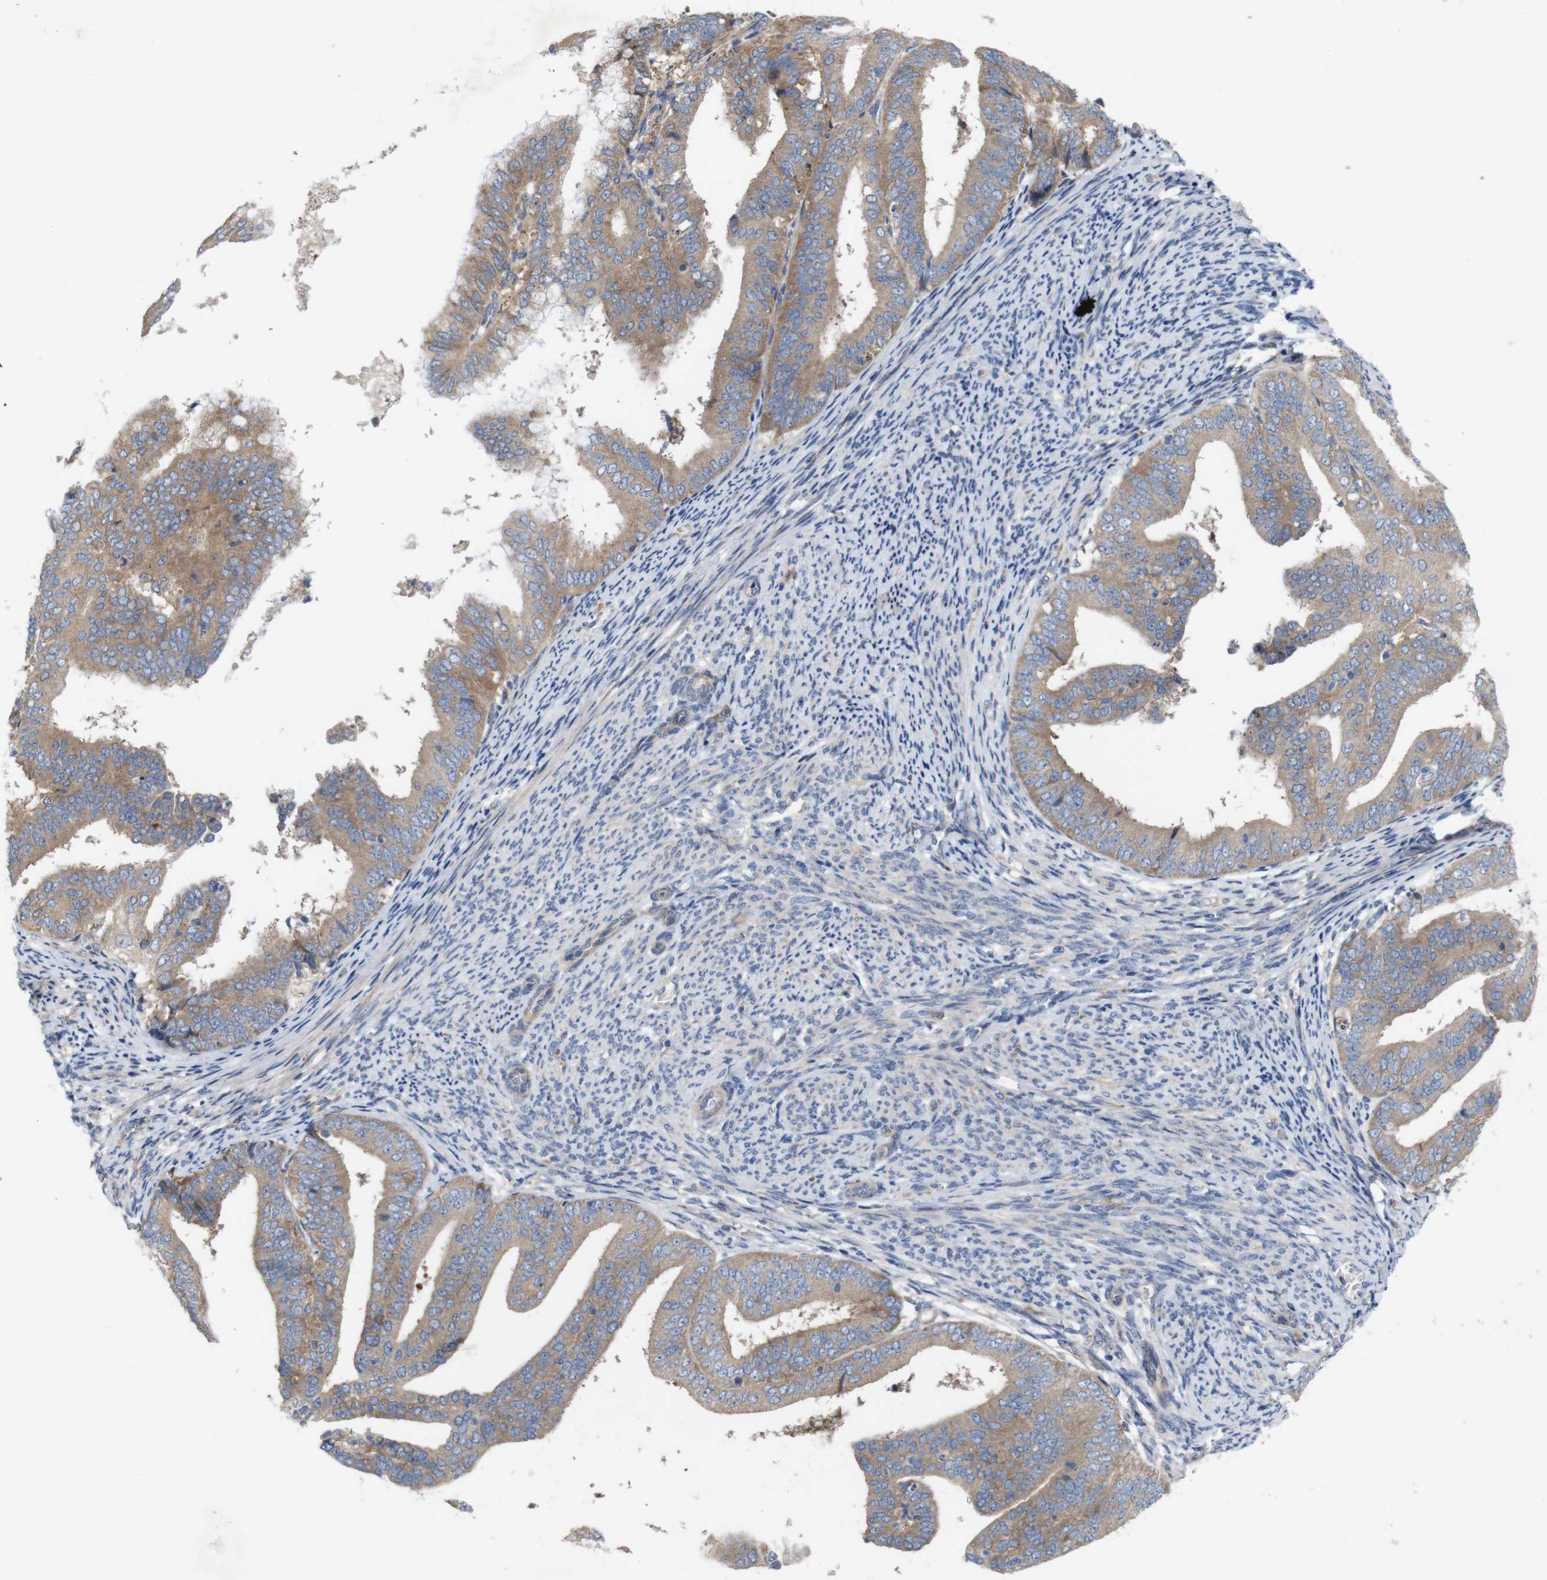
{"staining": {"intensity": "moderate", "quantity": ">75%", "location": "cytoplasmic/membranous"}, "tissue": "endometrial cancer", "cell_type": "Tumor cells", "image_type": "cancer", "snomed": [{"axis": "morphology", "description": "Adenocarcinoma, NOS"}, {"axis": "topography", "description": "Endometrium"}], "caption": "Protein staining demonstrates moderate cytoplasmic/membranous staining in approximately >75% of tumor cells in endometrial adenocarcinoma.", "gene": "SIGLEC8", "patient": {"sex": "female", "age": 63}}